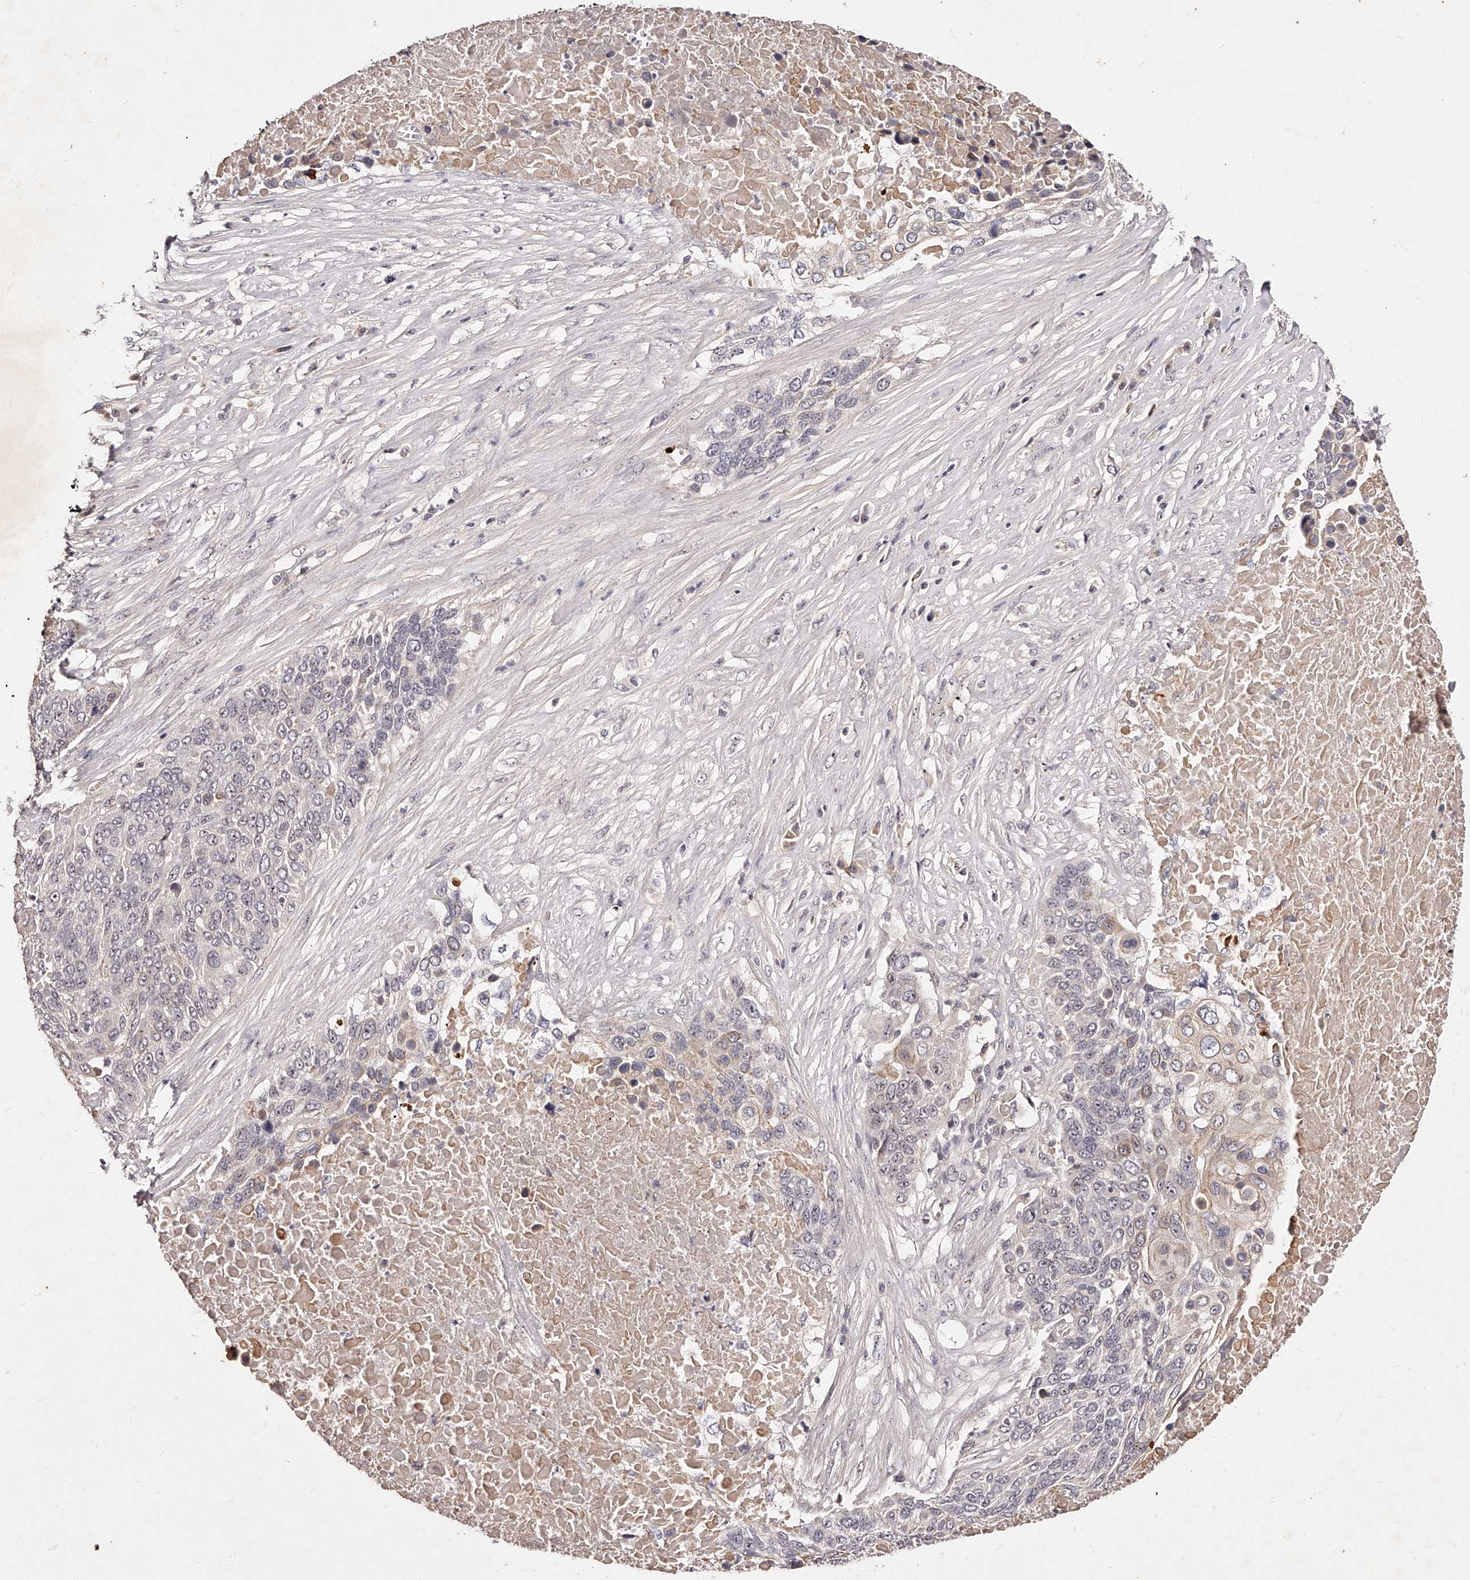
{"staining": {"intensity": "weak", "quantity": "<25%", "location": "cytoplasmic/membranous"}, "tissue": "lung cancer", "cell_type": "Tumor cells", "image_type": "cancer", "snomed": [{"axis": "morphology", "description": "Squamous cell carcinoma, NOS"}, {"axis": "topography", "description": "Lung"}], "caption": "The micrograph reveals no significant expression in tumor cells of lung squamous cell carcinoma. (DAB (3,3'-diaminobenzidine) IHC with hematoxylin counter stain).", "gene": "PHACTR1", "patient": {"sex": "male", "age": 66}}